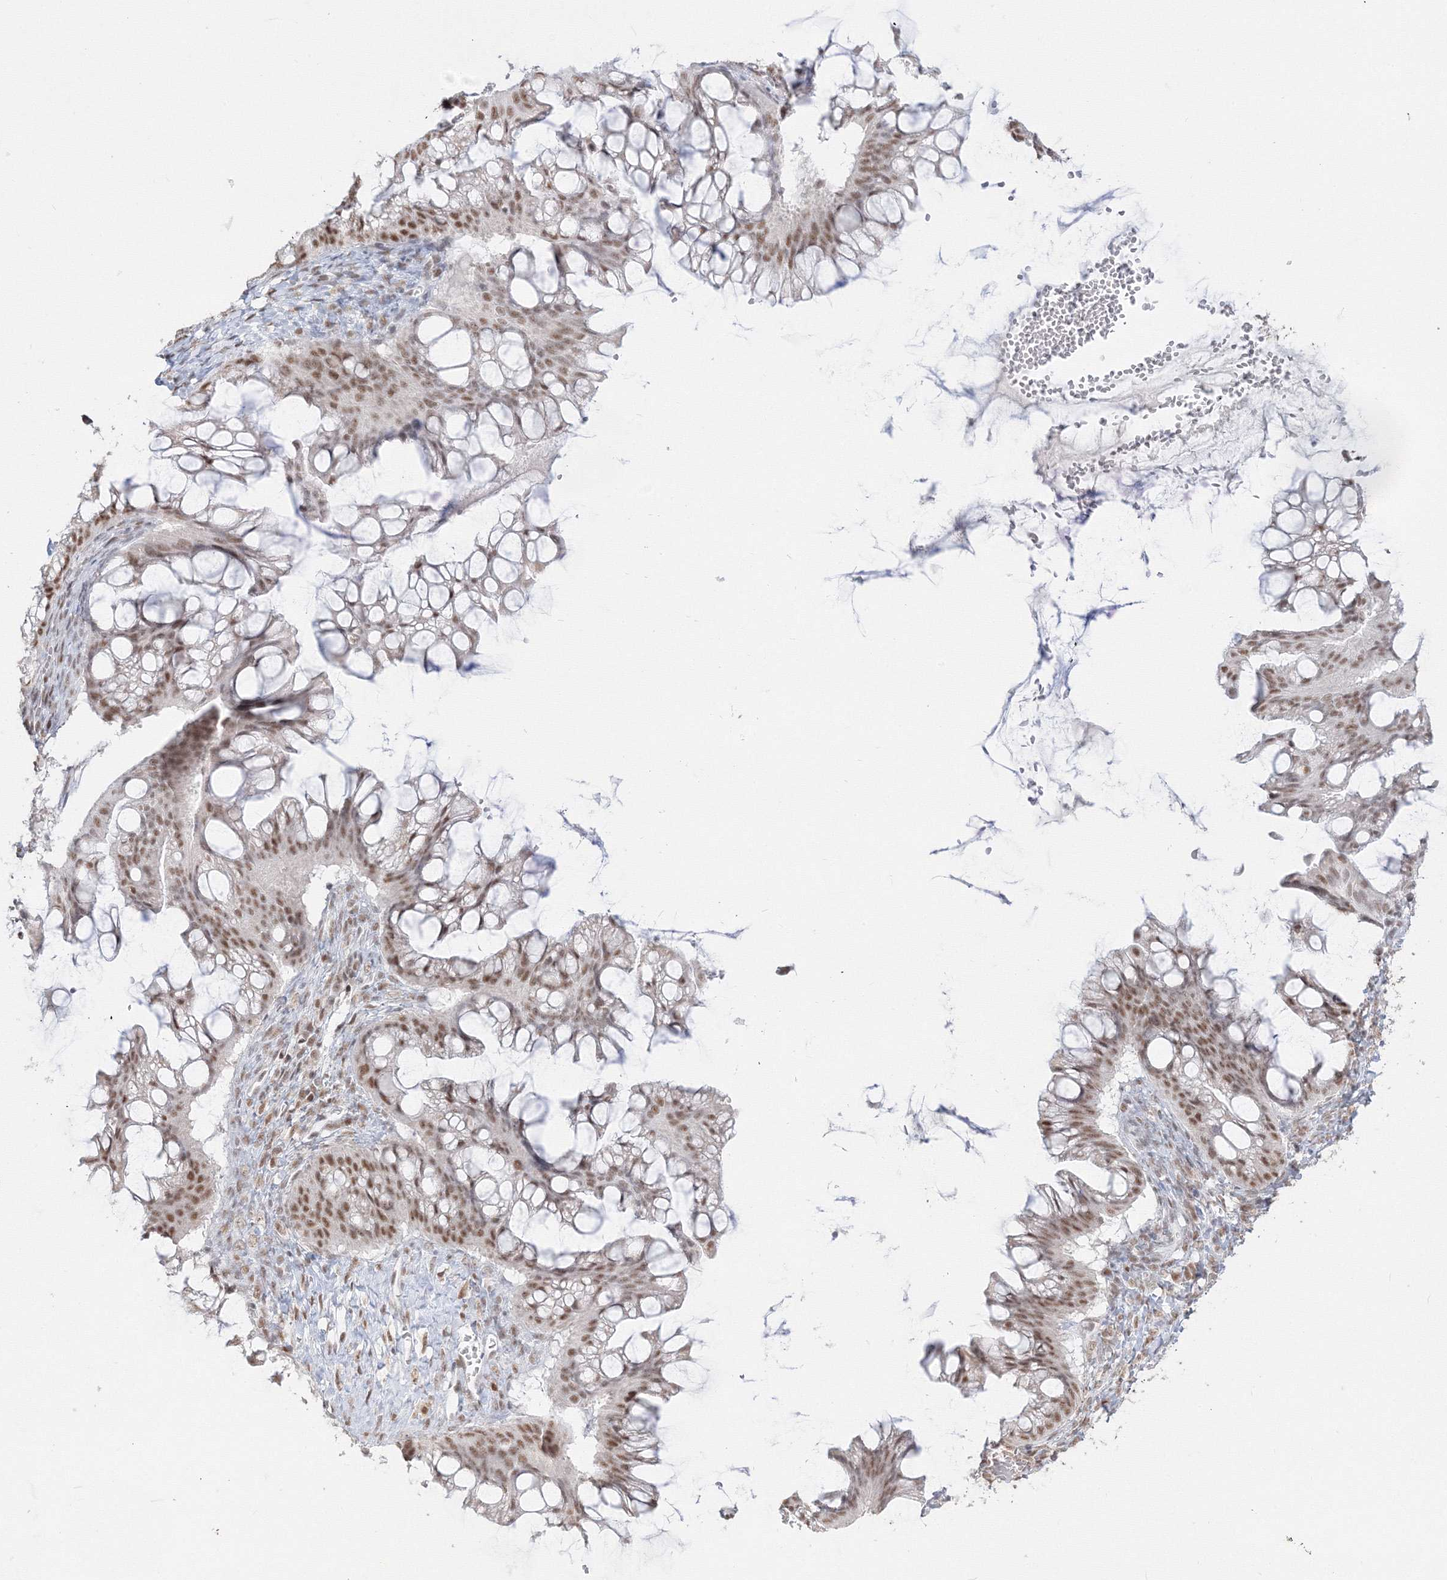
{"staining": {"intensity": "moderate", "quantity": ">75%", "location": "nuclear"}, "tissue": "ovarian cancer", "cell_type": "Tumor cells", "image_type": "cancer", "snomed": [{"axis": "morphology", "description": "Cystadenocarcinoma, mucinous, NOS"}, {"axis": "topography", "description": "Ovary"}], "caption": "Immunohistochemistry staining of mucinous cystadenocarcinoma (ovarian), which demonstrates medium levels of moderate nuclear staining in approximately >75% of tumor cells indicating moderate nuclear protein positivity. The staining was performed using DAB (brown) for protein detection and nuclei were counterstained in hematoxylin (blue).", "gene": "PPP4R2", "patient": {"sex": "female", "age": 73}}